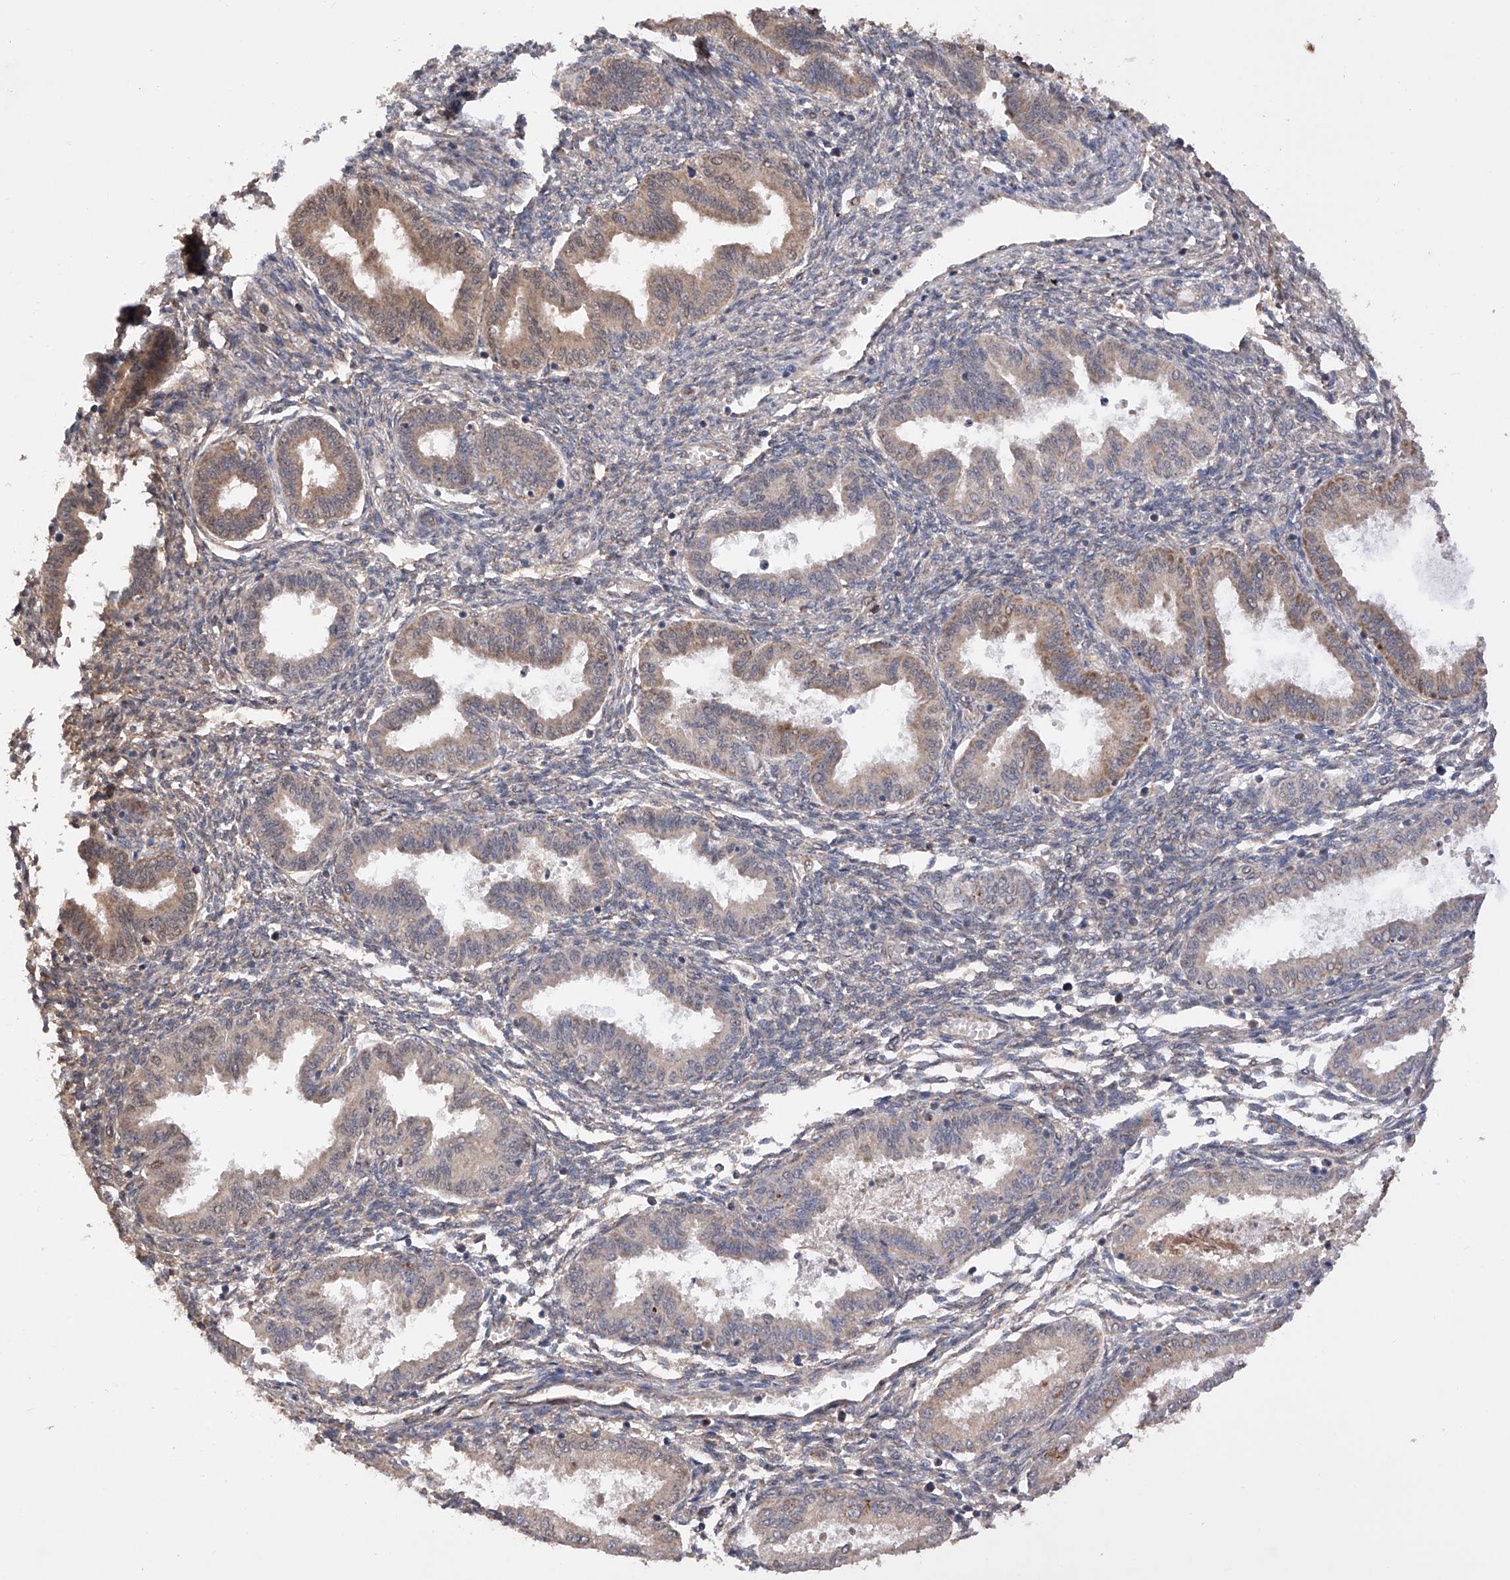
{"staining": {"intensity": "weak", "quantity": "<25%", "location": "cytoplasmic/membranous"}, "tissue": "endometrium", "cell_type": "Cells in endometrial stroma", "image_type": "normal", "snomed": [{"axis": "morphology", "description": "Normal tissue, NOS"}, {"axis": "topography", "description": "Endometrium"}], "caption": "Immunohistochemistry micrograph of unremarkable endometrium: human endometrium stained with DAB (3,3'-diaminobenzidine) shows no significant protein positivity in cells in endometrial stroma. (Brightfield microscopy of DAB (3,3'-diaminobenzidine) IHC at high magnification).", "gene": "SDHAF4", "patient": {"sex": "female", "age": 33}}